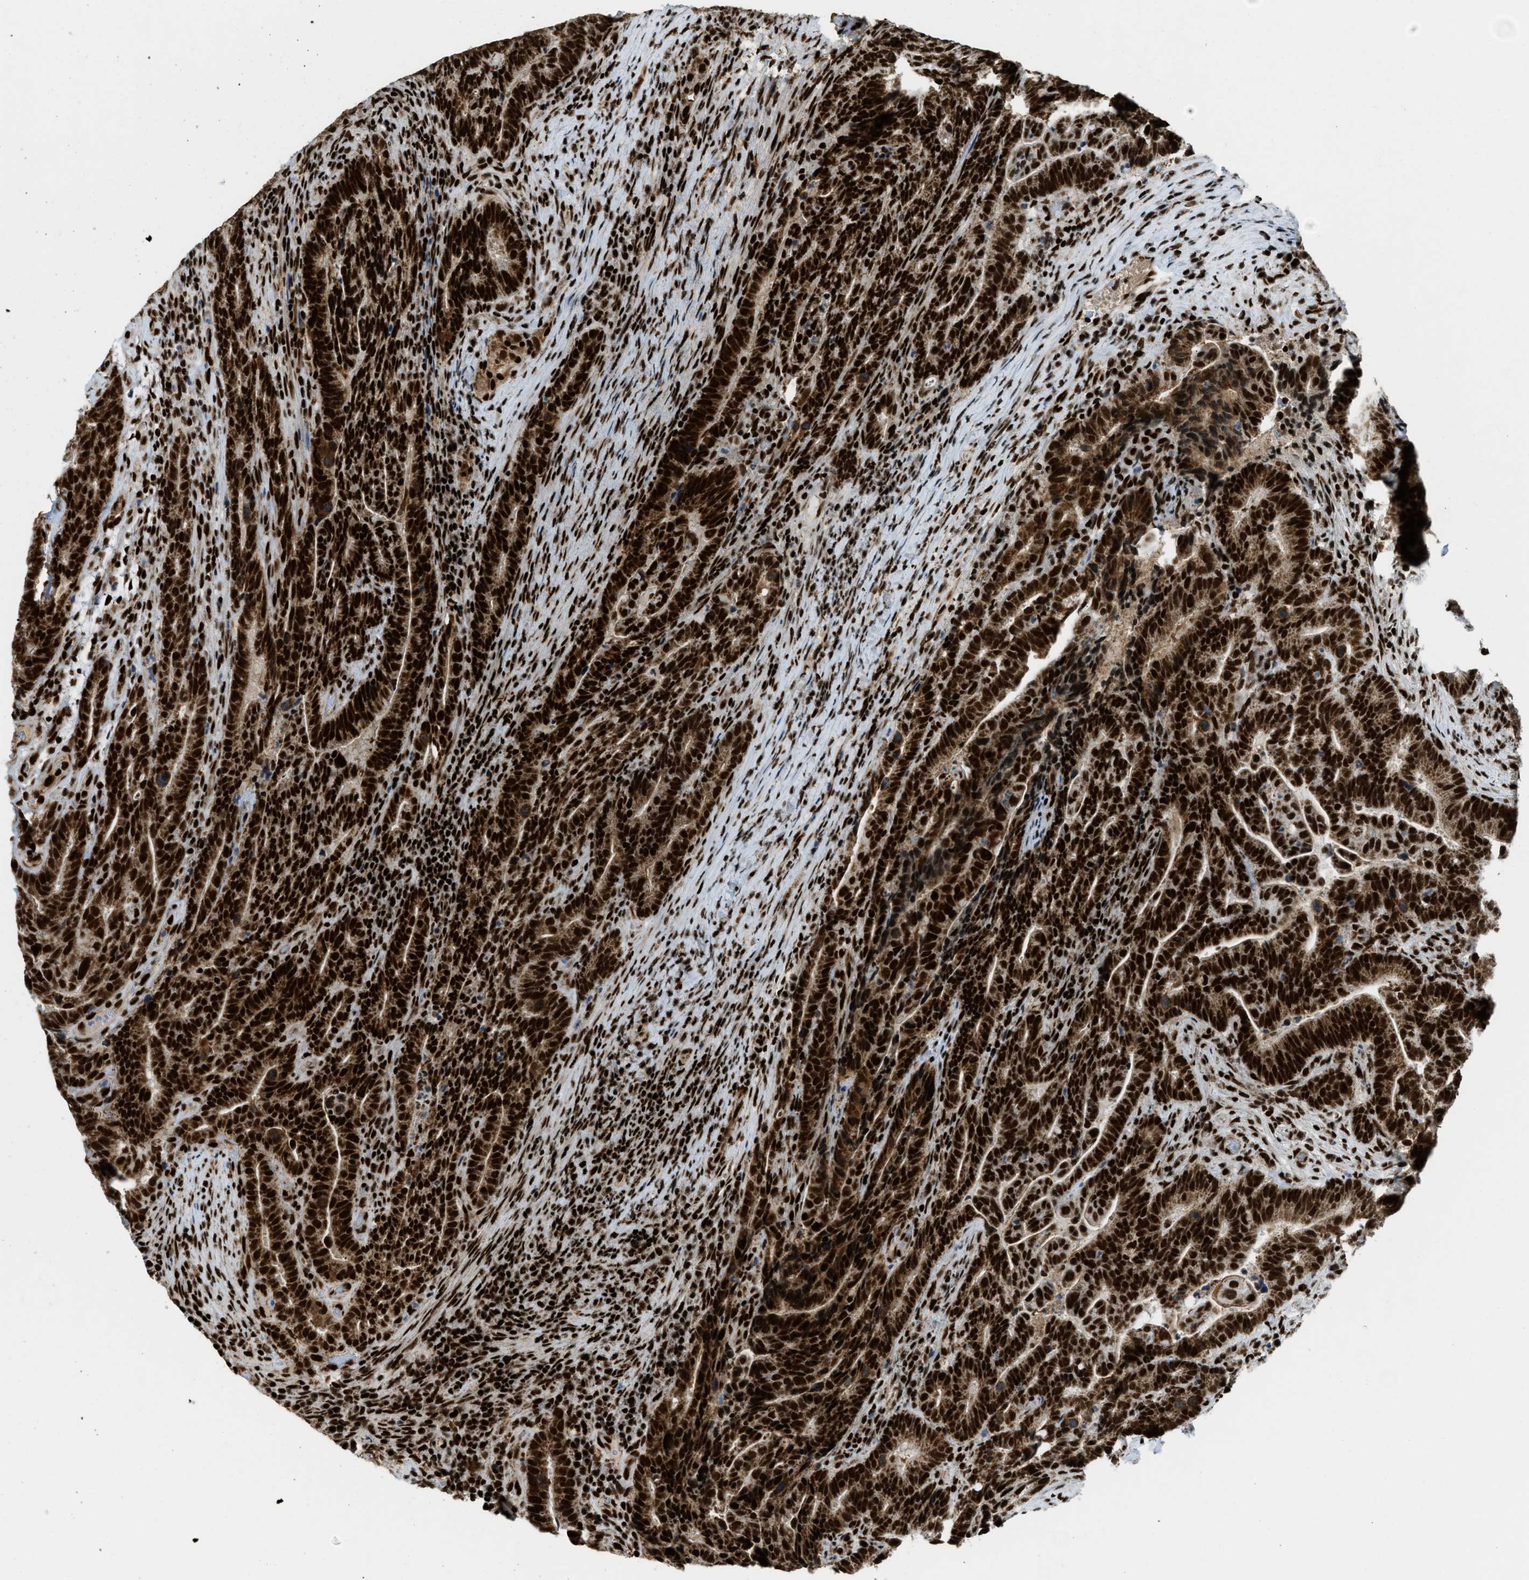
{"staining": {"intensity": "strong", "quantity": ">75%", "location": "cytoplasmic/membranous,nuclear"}, "tissue": "colorectal cancer", "cell_type": "Tumor cells", "image_type": "cancer", "snomed": [{"axis": "morphology", "description": "Adenocarcinoma, NOS"}, {"axis": "topography", "description": "Colon"}], "caption": "Protein analysis of colorectal adenocarcinoma tissue exhibits strong cytoplasmic/membranous and nuclear positivity in approximately >75% of tumor cells. Nuclei are stained in blue.", "gene": "GABPB1", "patient": {"sex": "female", "age": 66}}